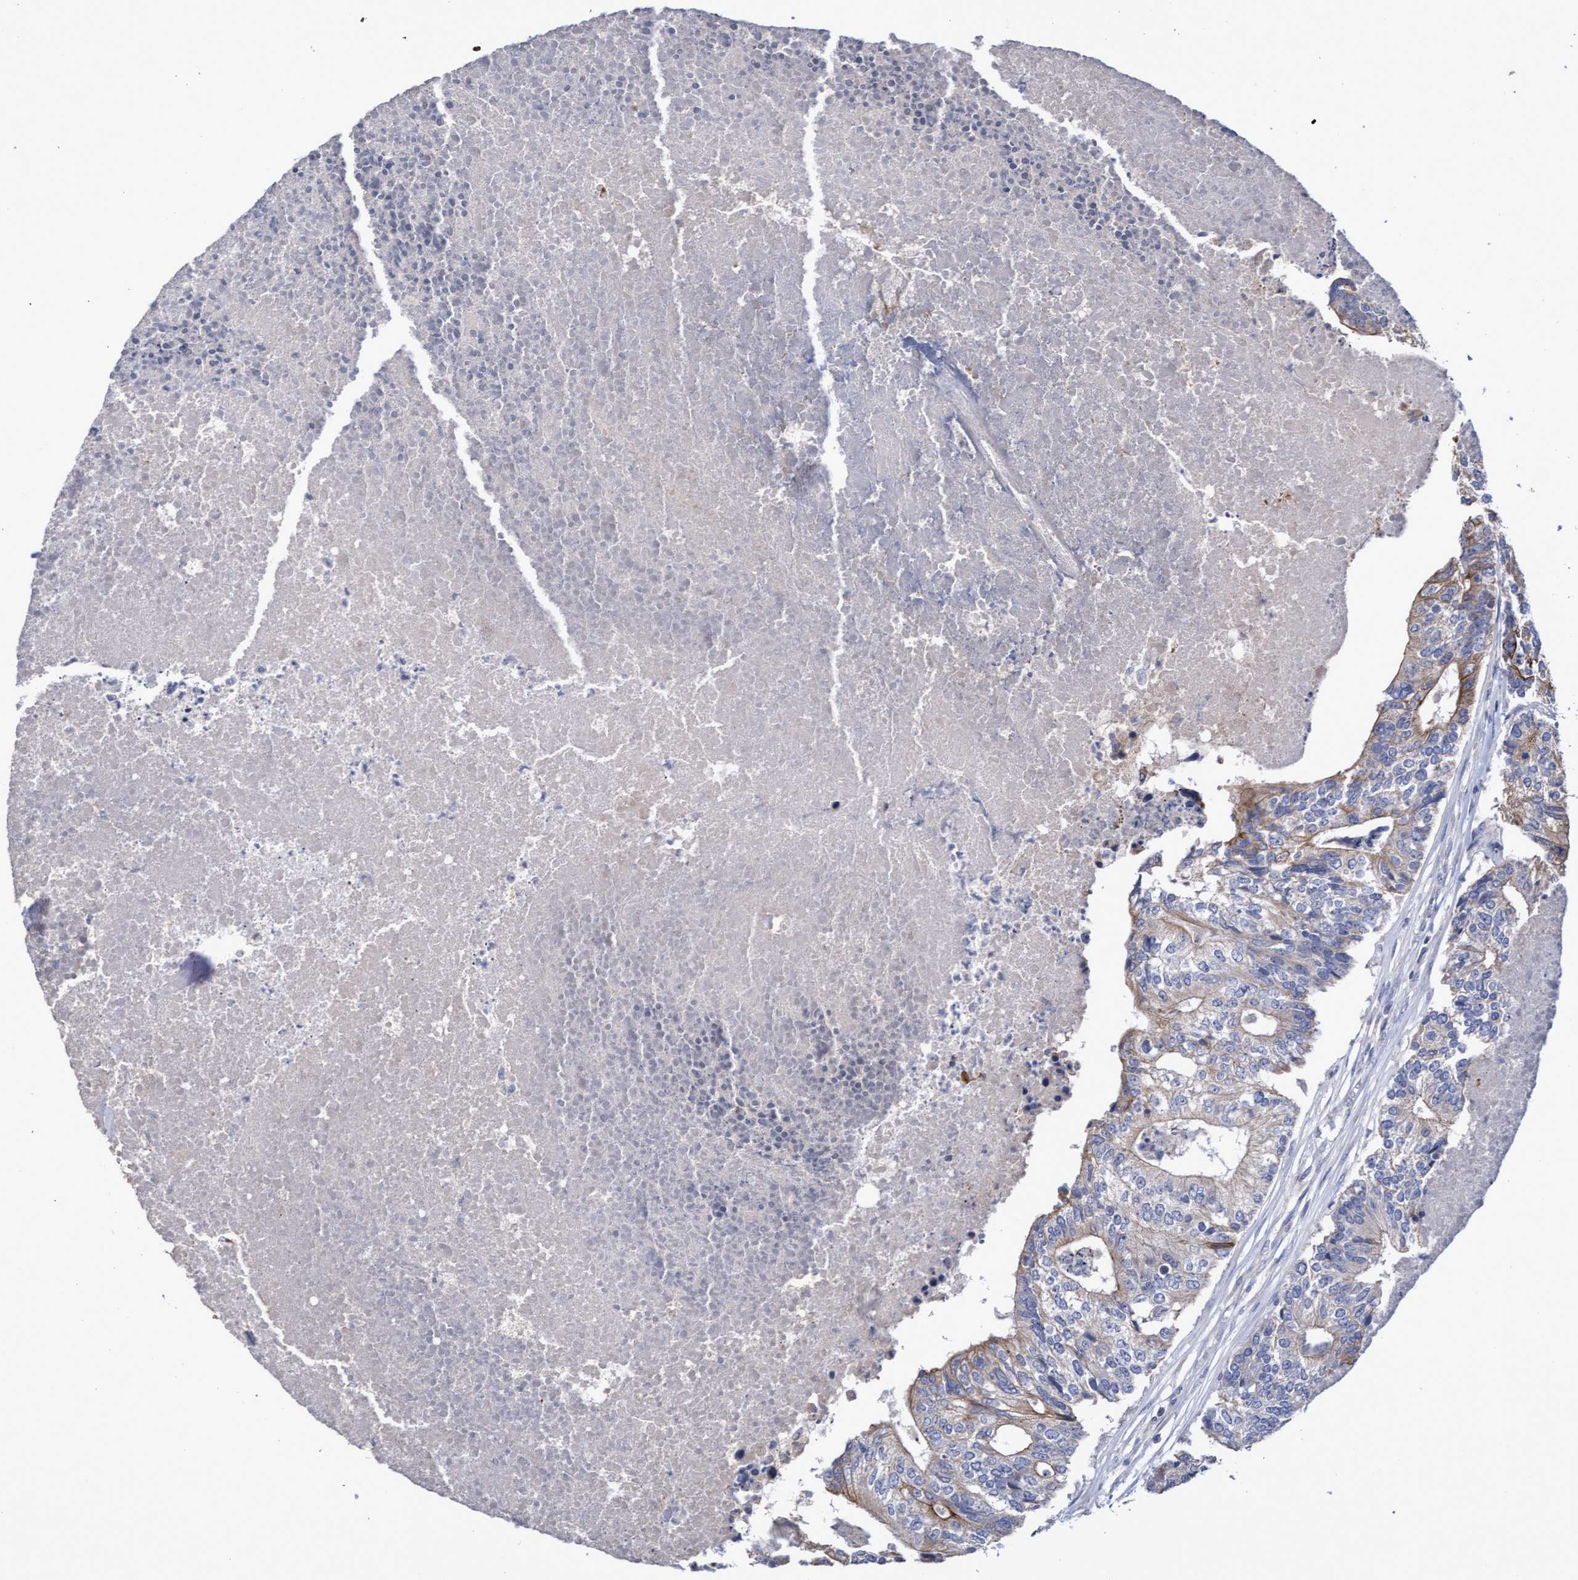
{"staining": {"intensity": "strong", "quantity": "<25%", "location": "cytoplasmic/membranous"}, "tissue": "colorectal cancer", "cell_type": "Tumor cells", "image_type": "cancer", "snomed": [{"axis": "morphology", "description": "Adenocarcinoma, NOS"}, {"axis": "topography", "description": "Colon"}], "caption": "Colorectal cancer (adenocarcinoma) stained for a protein demonstrates strong cytoplasmic/membranous positivity in tumor cells.", "gene": "KRT24", "patient": {"sex": "female", "age": 67}}